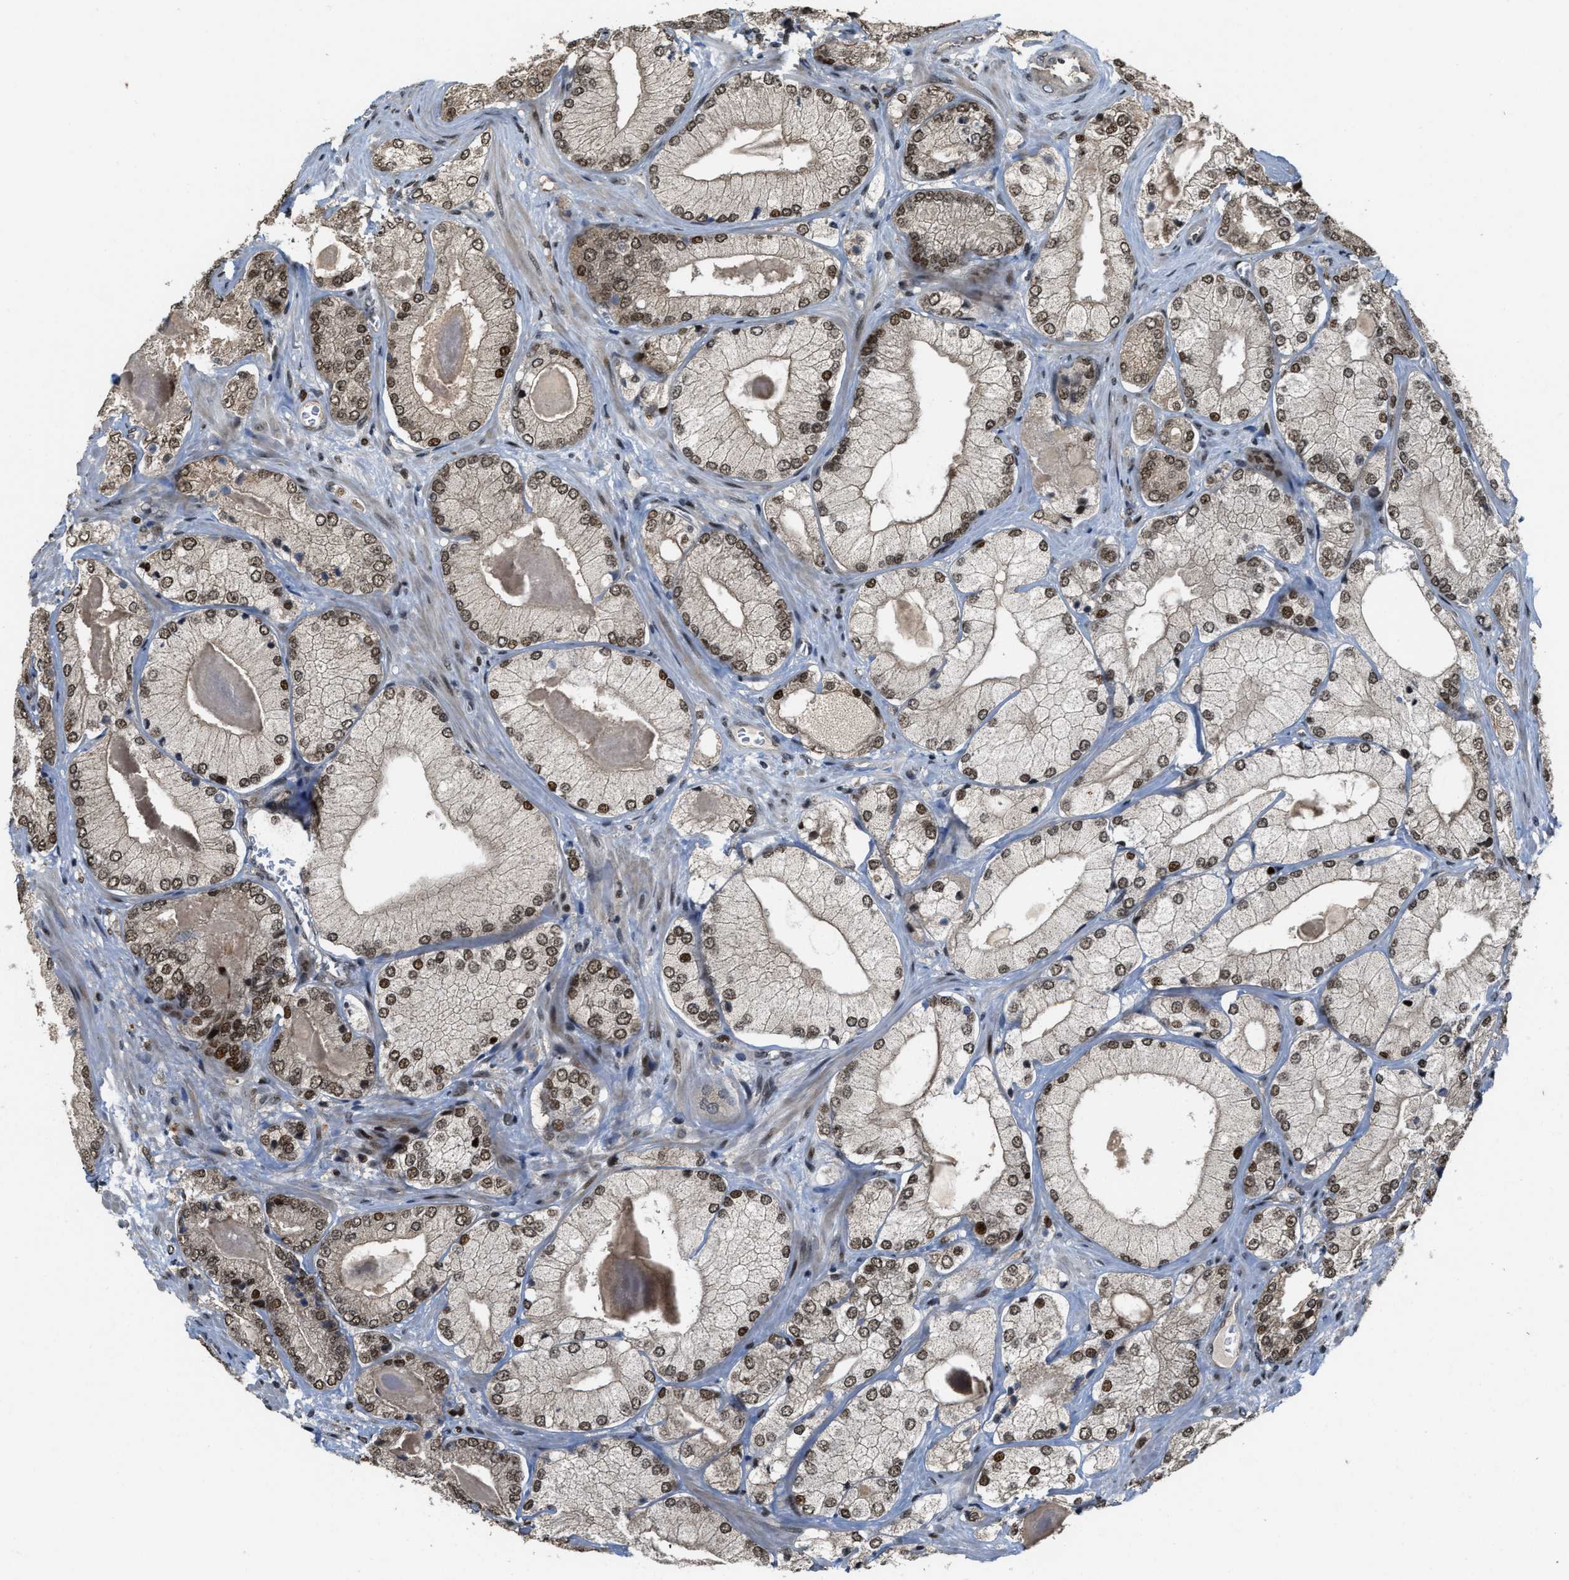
{"staining": {"intensity": "moderate", "quantity": "25%-75%", "location": "nuclear"}, "tissue": "prostate cancer", "cell_type": "Tumor cells", "image_type": "cancer", "snomed": [{"axis": "morphology", "description": "Adenocarcinoma, Low grade"}, {"axis": "topography", "description": "Prostate"}], "caption": "A photomicrograph of human prostate cancer (adenocarcinoma (low-grade)) stained for a protein demonstrates moderate nuclear brown staining in tumor cells.", "gene": "SERTAD2", "patient": {"sex": "male", "age": 65}}